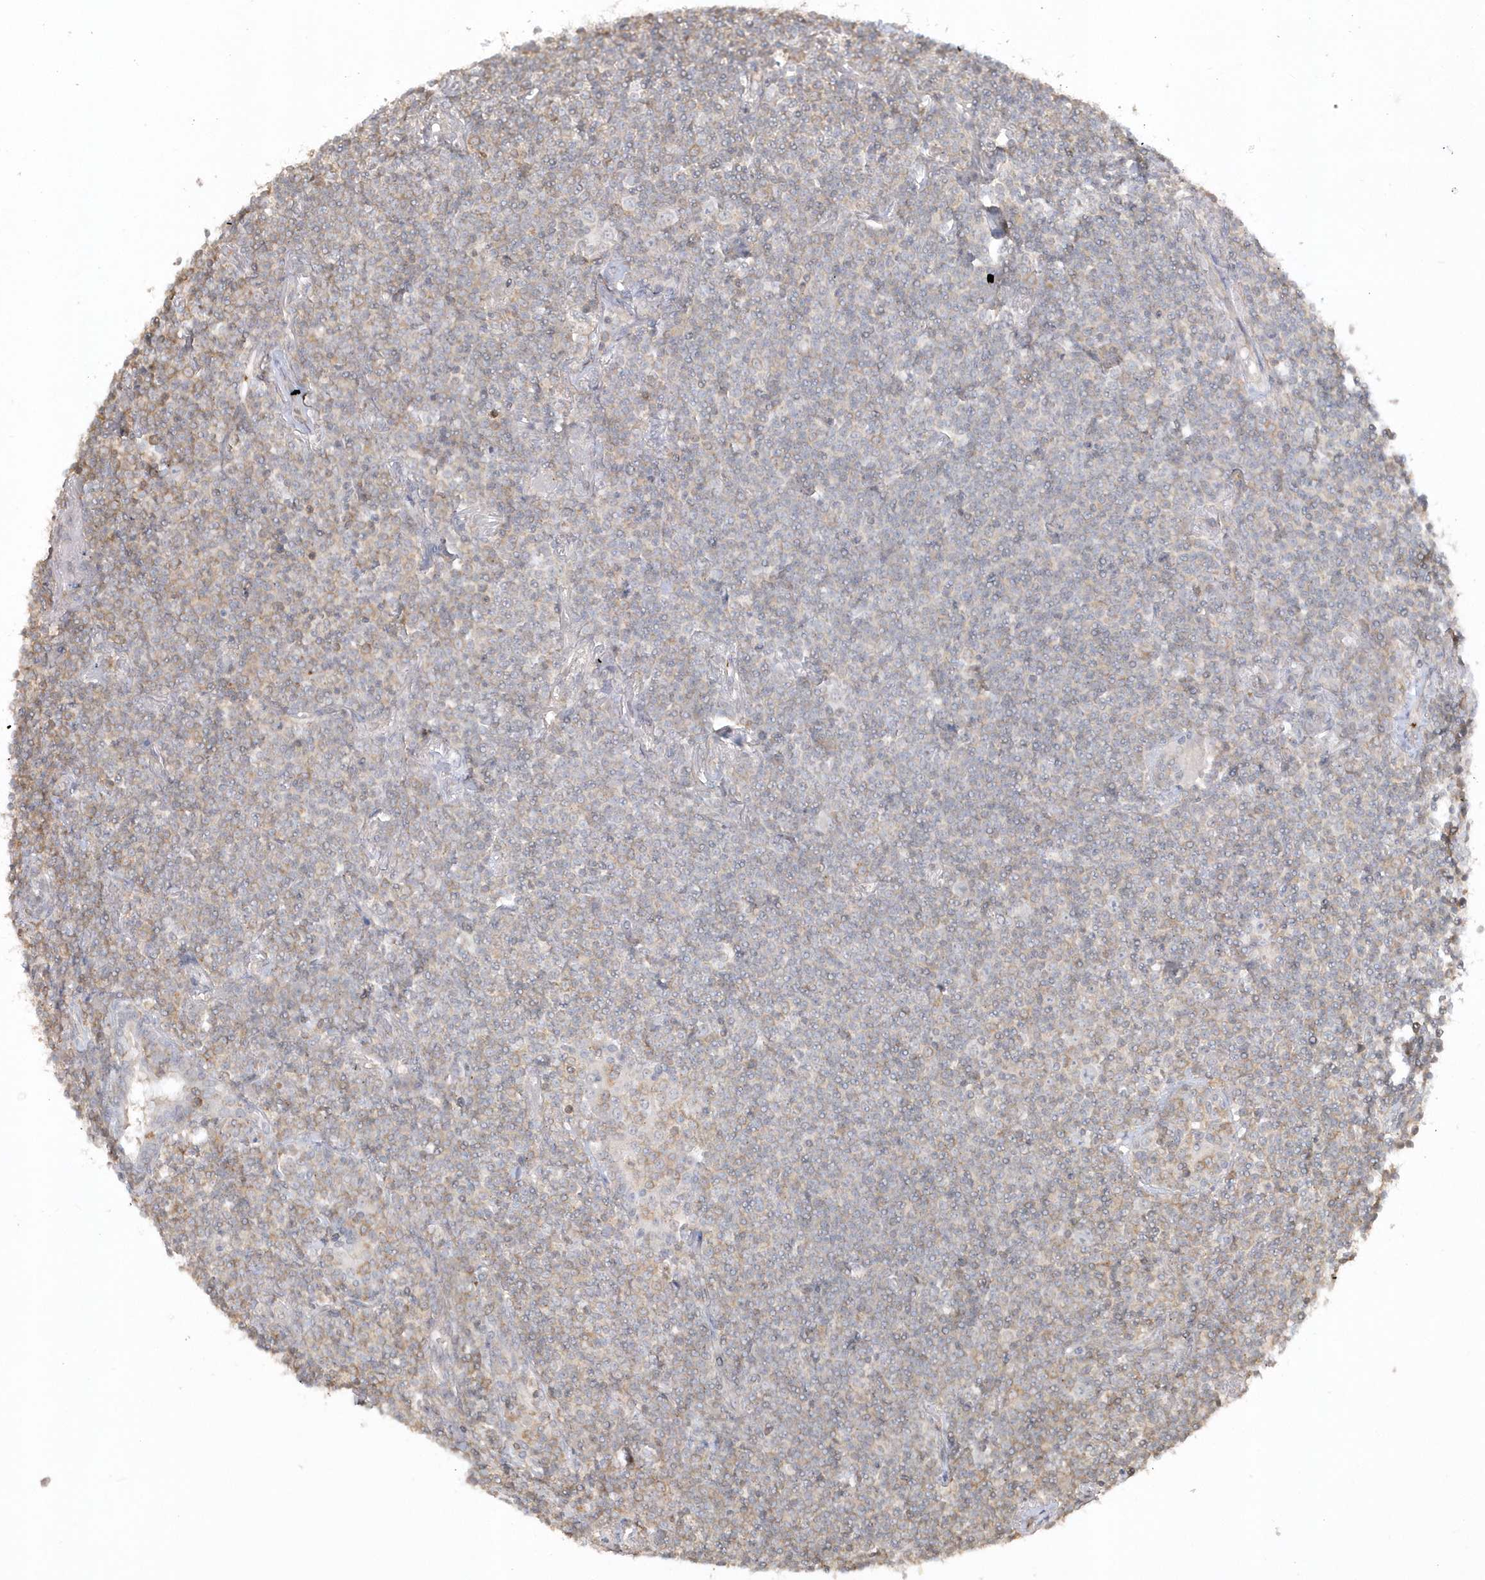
{"staining": {"intensity": "weak", "quantity": "<25%", "location": "cytoplasmic/membranous"}, "tissue": "lymphoma", "cell_type": "Tumor cells", "image_type": "cancer", "snomed": [{"axis": "morphology", "description": "Malignant lymphoma, non-Hodgkin's type, Low grade"}, {"axis": "topography", "description": "Lung"}], "caption": "Tumor cells are negative for brown protein staining in lymphoma. (Stains: DAB (3,3'-diaminobenzidine) immunohistochemistry (IHC) with hematoxylin counter stain, Microscopy: brightfield microscopy at high magnification).", "gene": "BSN", "patient": {"sex": "female", "age": 71}}